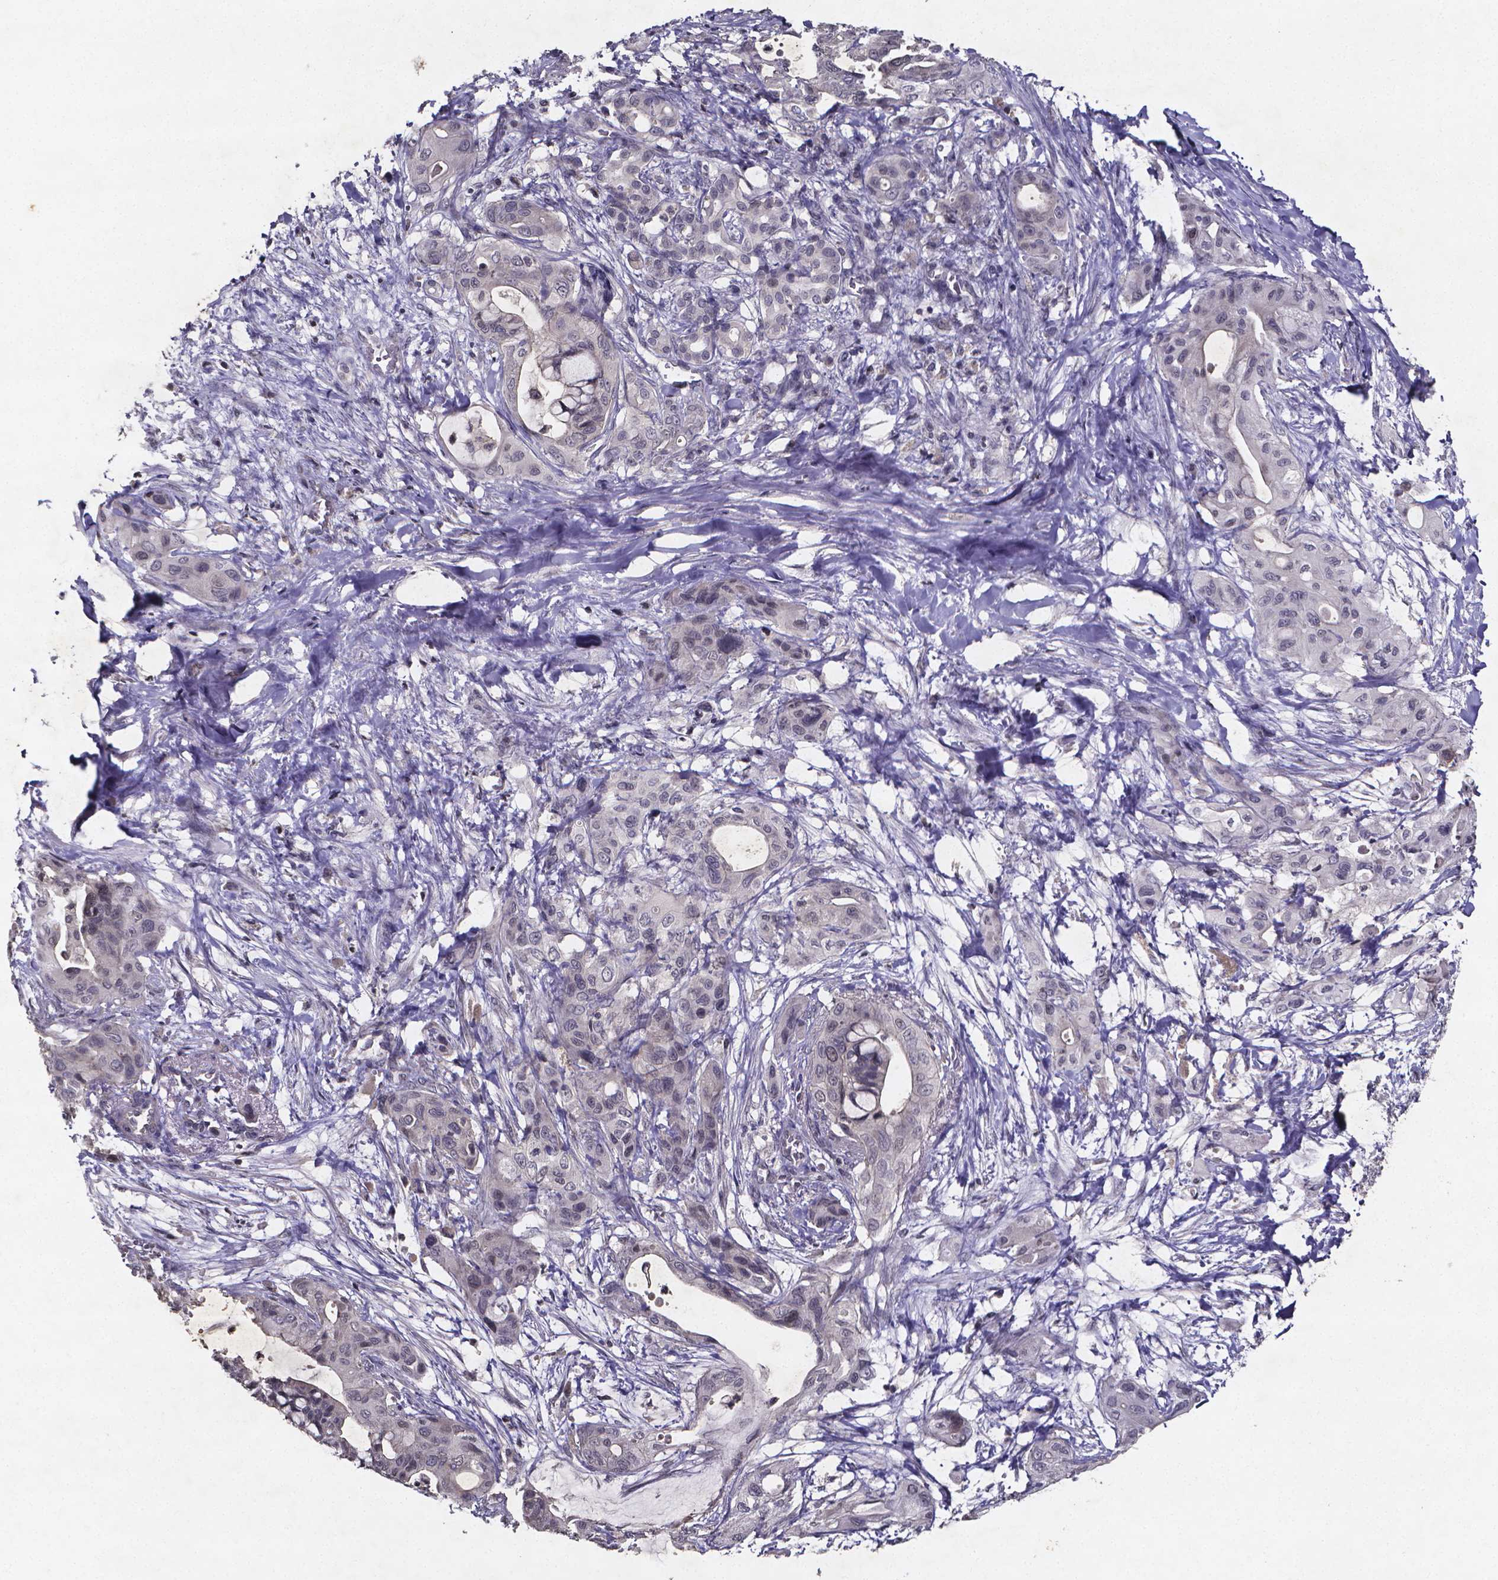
{"staining": {"intensity": "negative", "quantity": "none", "location": "none"}, "tissue": "pancreatic cancer", "cell_type": "Tumor cells", "image_type": "cancer", "snomed": [{"axis": "morphology", "description": "Adenocarcinoma, NOS"}, {"axis": "topography", "description": "Pancreas"}], "caption": "Human pancreatic adenocarcinoma stained for a protein using immunohistochemistry demonstrates no positivity in tumor cells.", "gene": "TP73", "patient": {"sex": "male", "age": 71}}